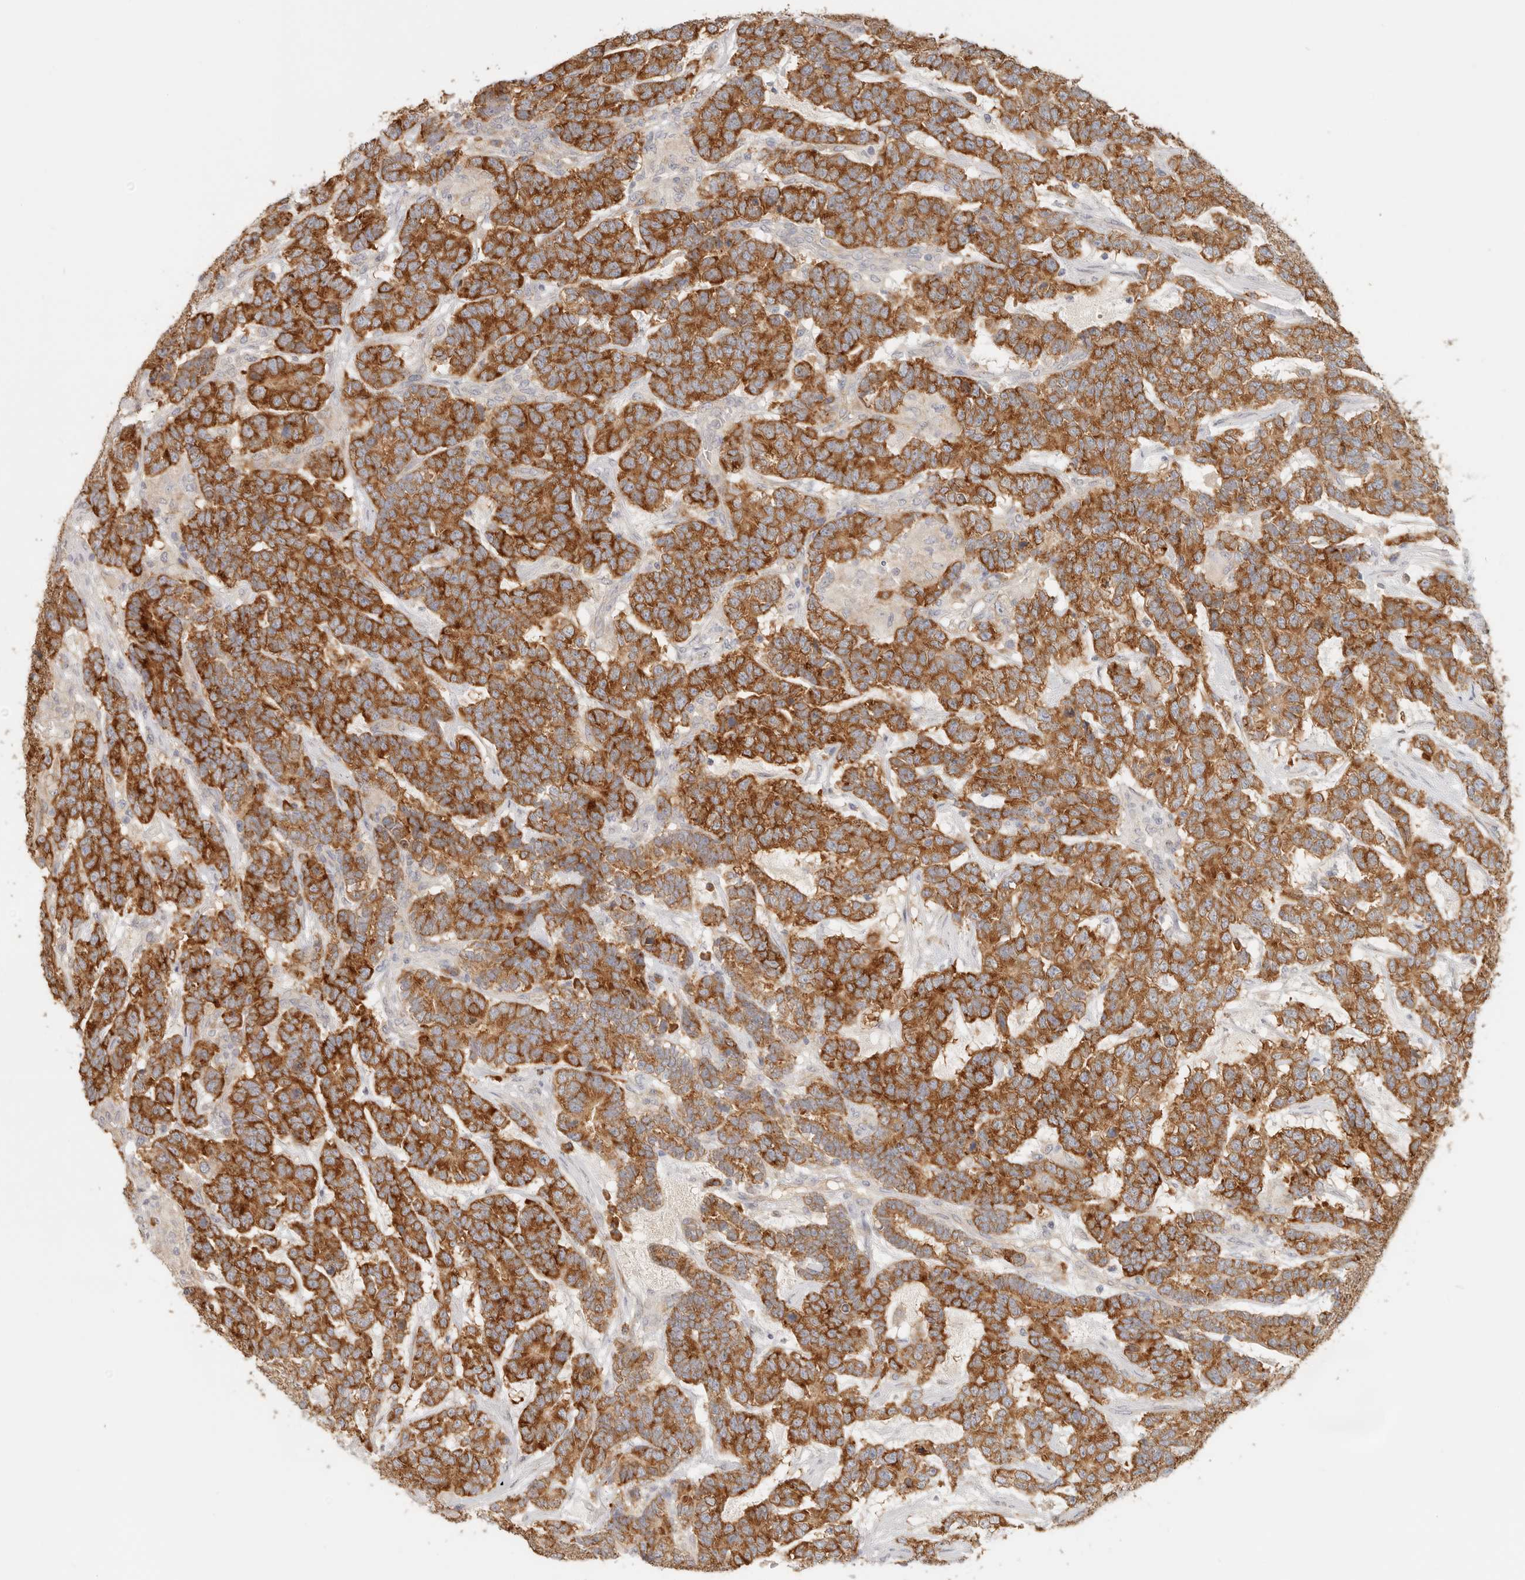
{"staining": {"intensity": "strong", "quantity": ">75%", "location": "cytoplasmic/membranous"}, "tissue": "testis cancer", "cell_type": "Tumor cells", "image_type": "cancer", "snomed": [{"axis": "morphology", "description": "Carcinoma, Embryonal, NOS"}, {"axis": "topography", "description": "Testis"}], "caption": "Embryonal carcinoma (testis) stained for a protein (brown) shows strong cytoplasmic/membranous positive expression in approximately >75% of tumor cells.", "gene": "PABPC4", "patient": {"sex": "male", "age": 26}}